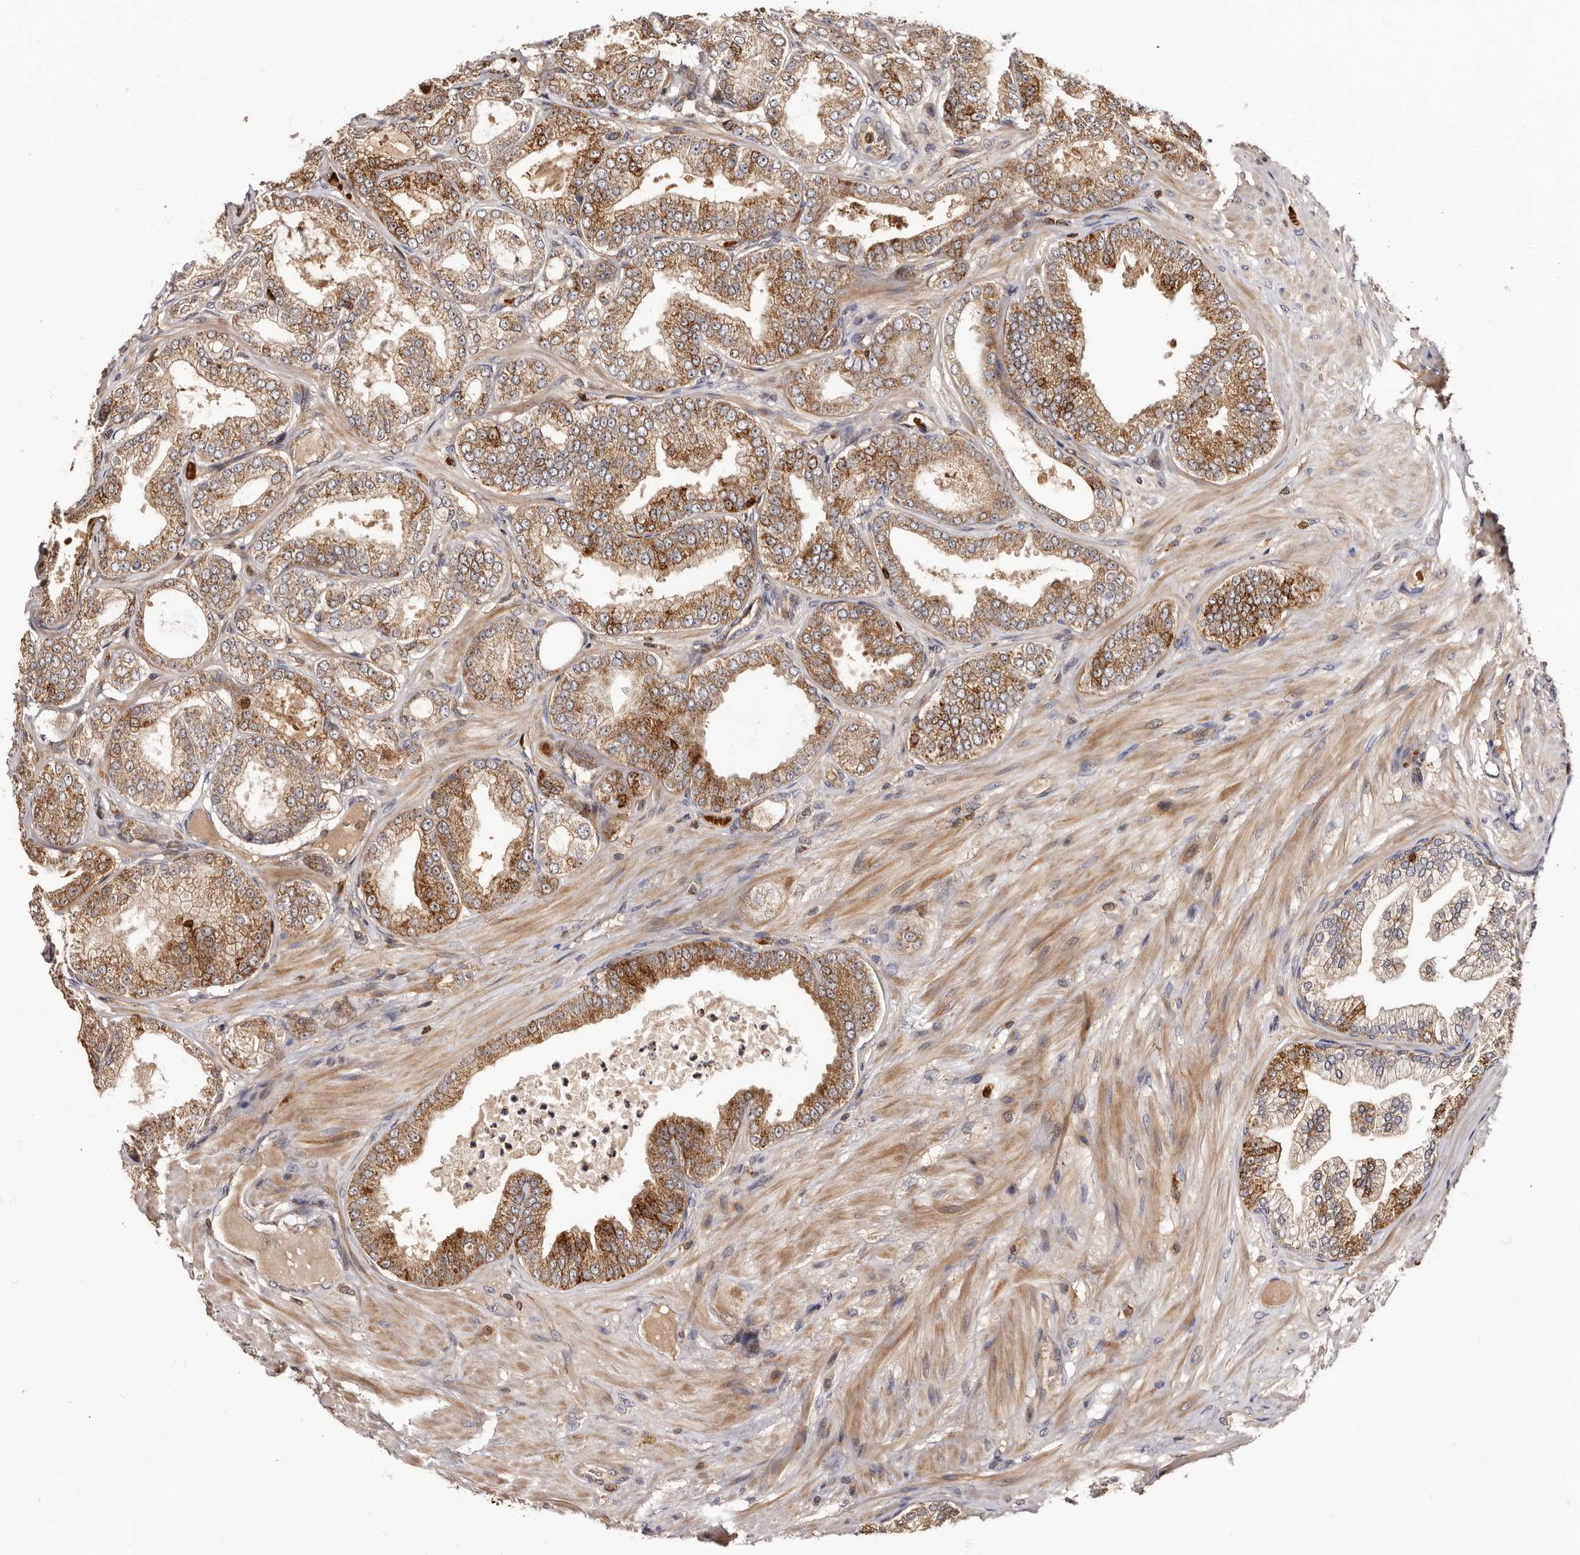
{"staining": {"intensity": "moderate", "quantity": "25%-75%", "location": "cytoplasmic/membranous"}, "tissue": "prostate cancer", "cell_type": "Tumor cells", "image_type": "cancer", "snomed": [{"axis": "morphology", "description": "Adenocarcinoma, Low grade"}, {"axis": "topography", "description": "Prostate"}], "caption": "This is an image of immunohistochemistry staining of adenocarcinoma (low-grade) (prostate), which shows moderate expression in the cytoplasmic/membranous of tumor cells.", "gene": "BAX", "patient": {"sex": "male", "age": 63}}